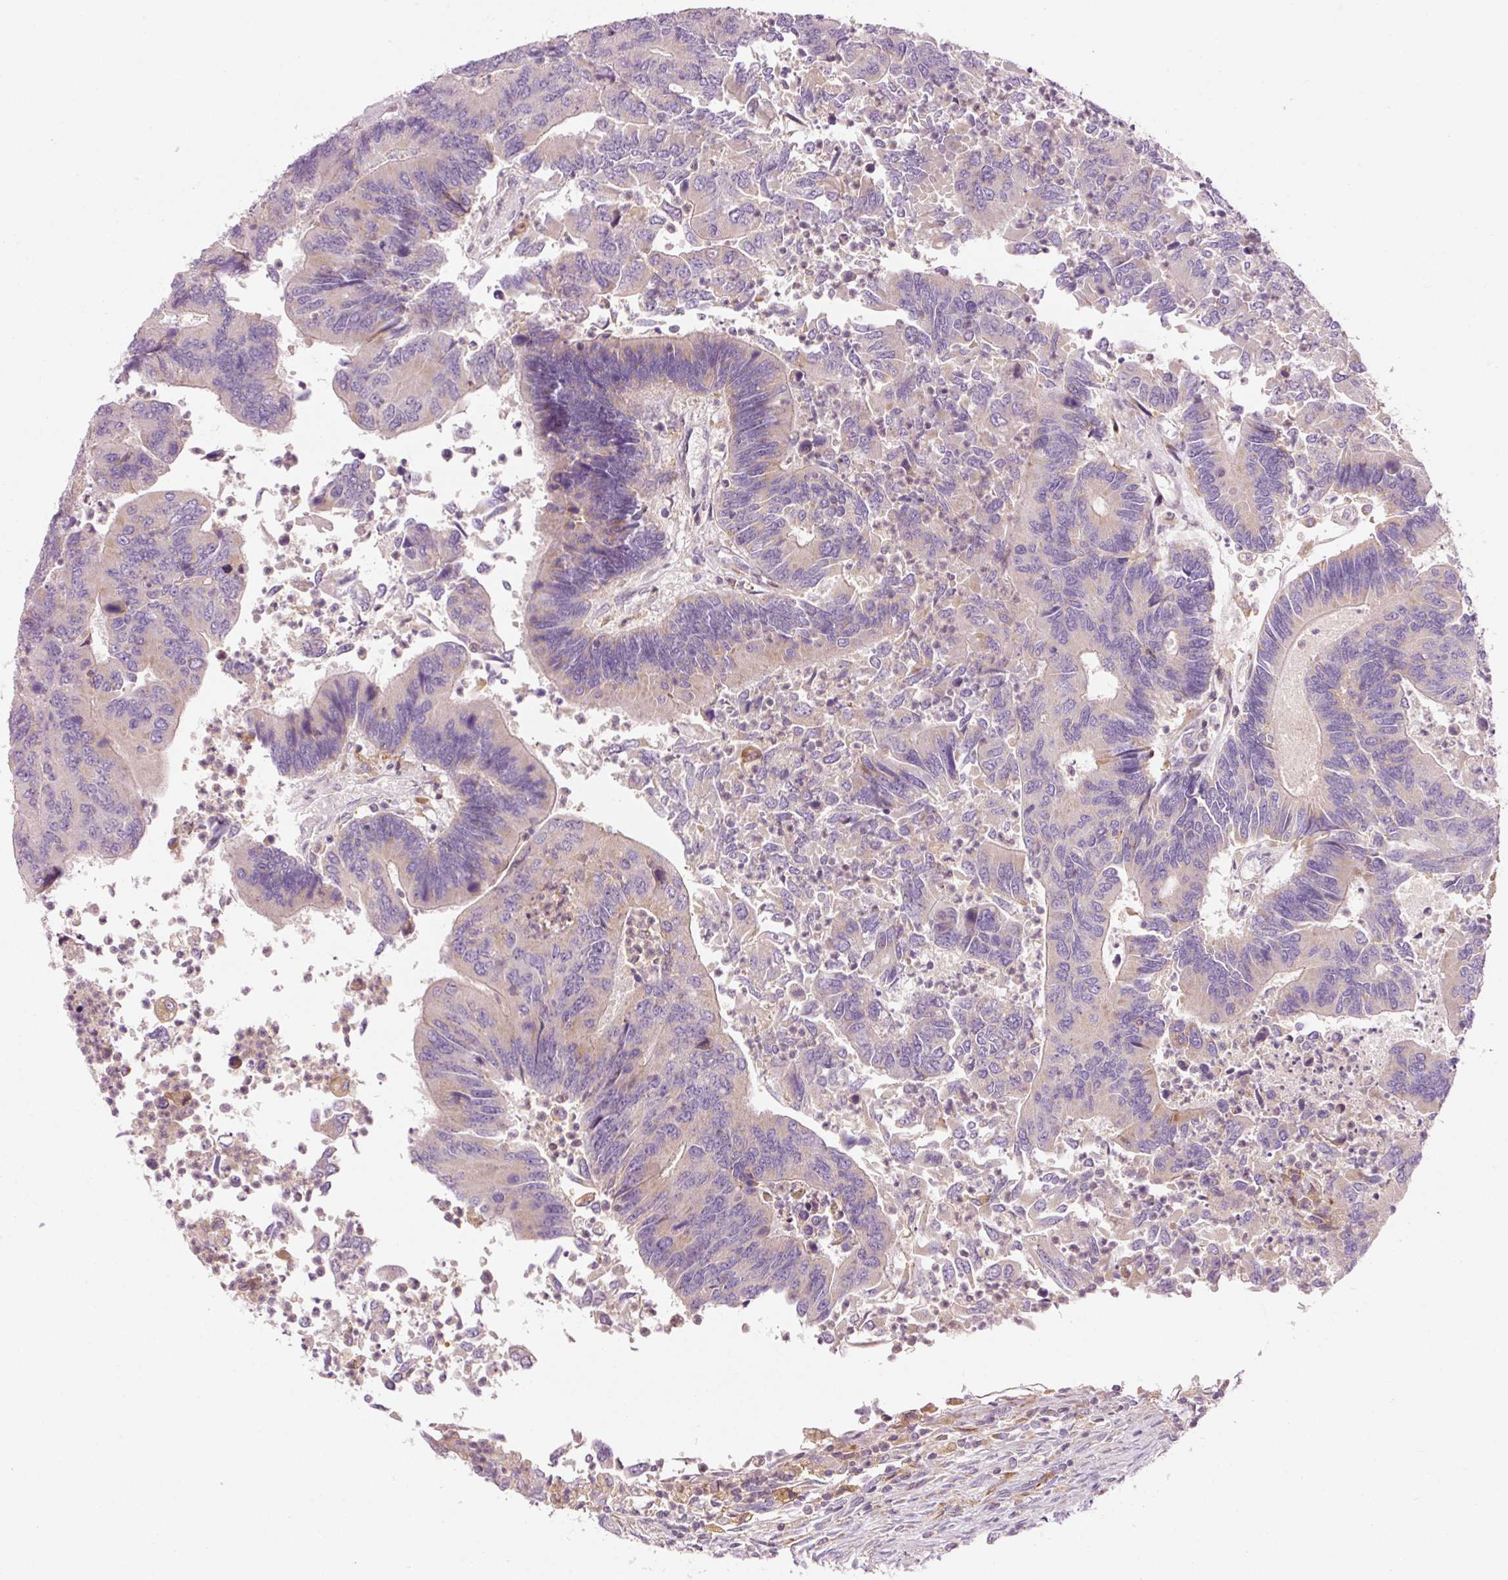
{"staining": {"intensity": "negative", "quantity": "none", "location": "none"}, "tissue": "colorectal cancer", "cell_type": "Tumor cells", "image_type": "cancer", "snomed": [{"axis": "morphology", "description": "Adenocarcinoma, NOS"}, {"axis": "topography", "description": "Colon"}], "caption": "An IHC micrograph of adenocarcinoma (colorectal) is shown. There is no staining in tumor cells of adenocarcinoma (colorectal).", "gene": "NAPA", "patient": {"sex": "female", "age": 67}}